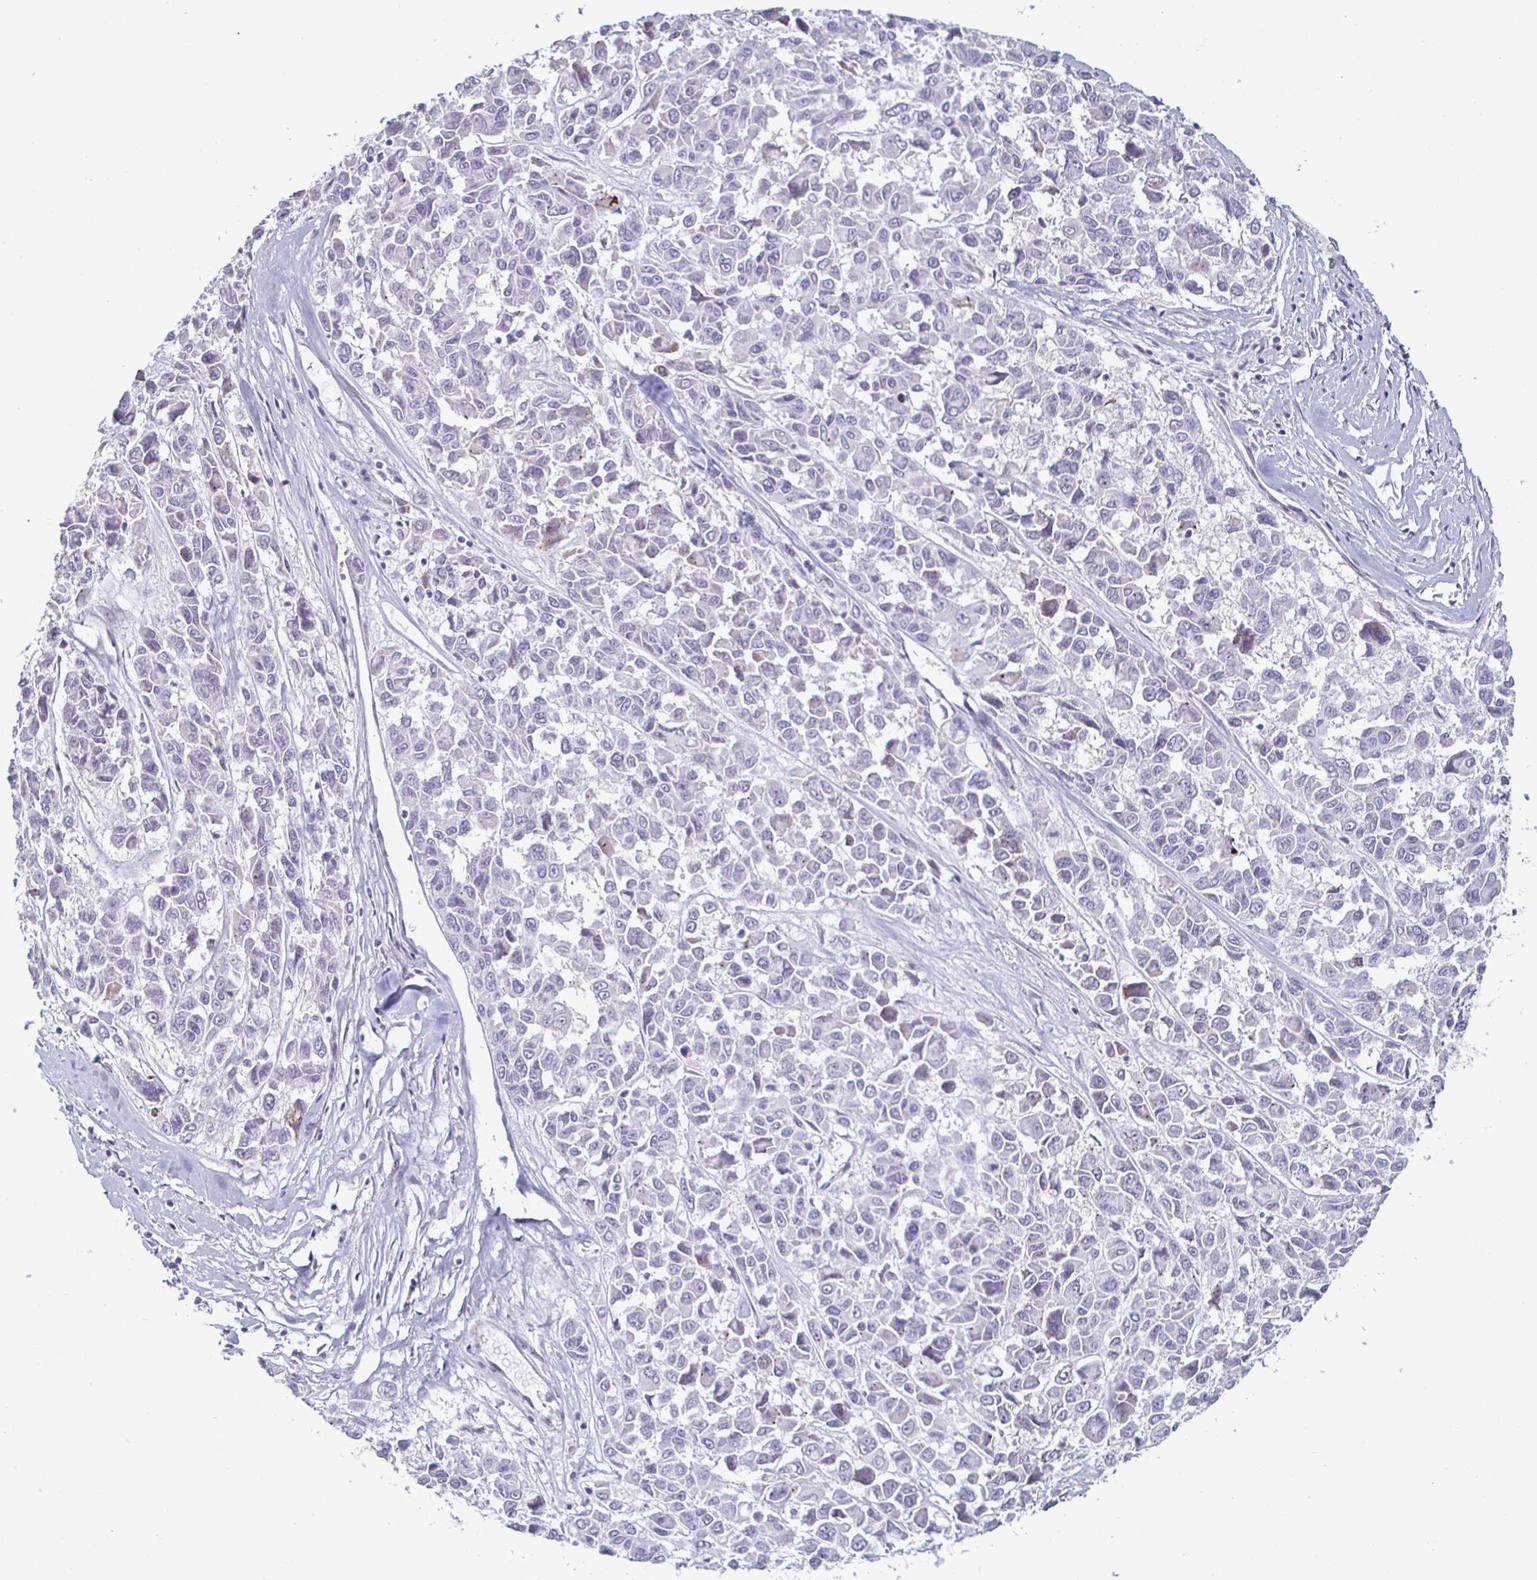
{"staining": {"intensity": "negative", "quantity": "none", "location": "none"}, "tissue": "melanoma", "cell_type": "Tumor cells", "image_type": "cancer", "snomed": [{"axis": "morphology", "description": "Malignant melanoma, NOS"}, {"axis": "topography", "description": "Skin"}], "caption": "Immunohistochemistry (IHC) of human melanoma displays no positivity in tumor cells.", "gene": "DMRTB1", "patient": {"sex": "female", "age": 66}}